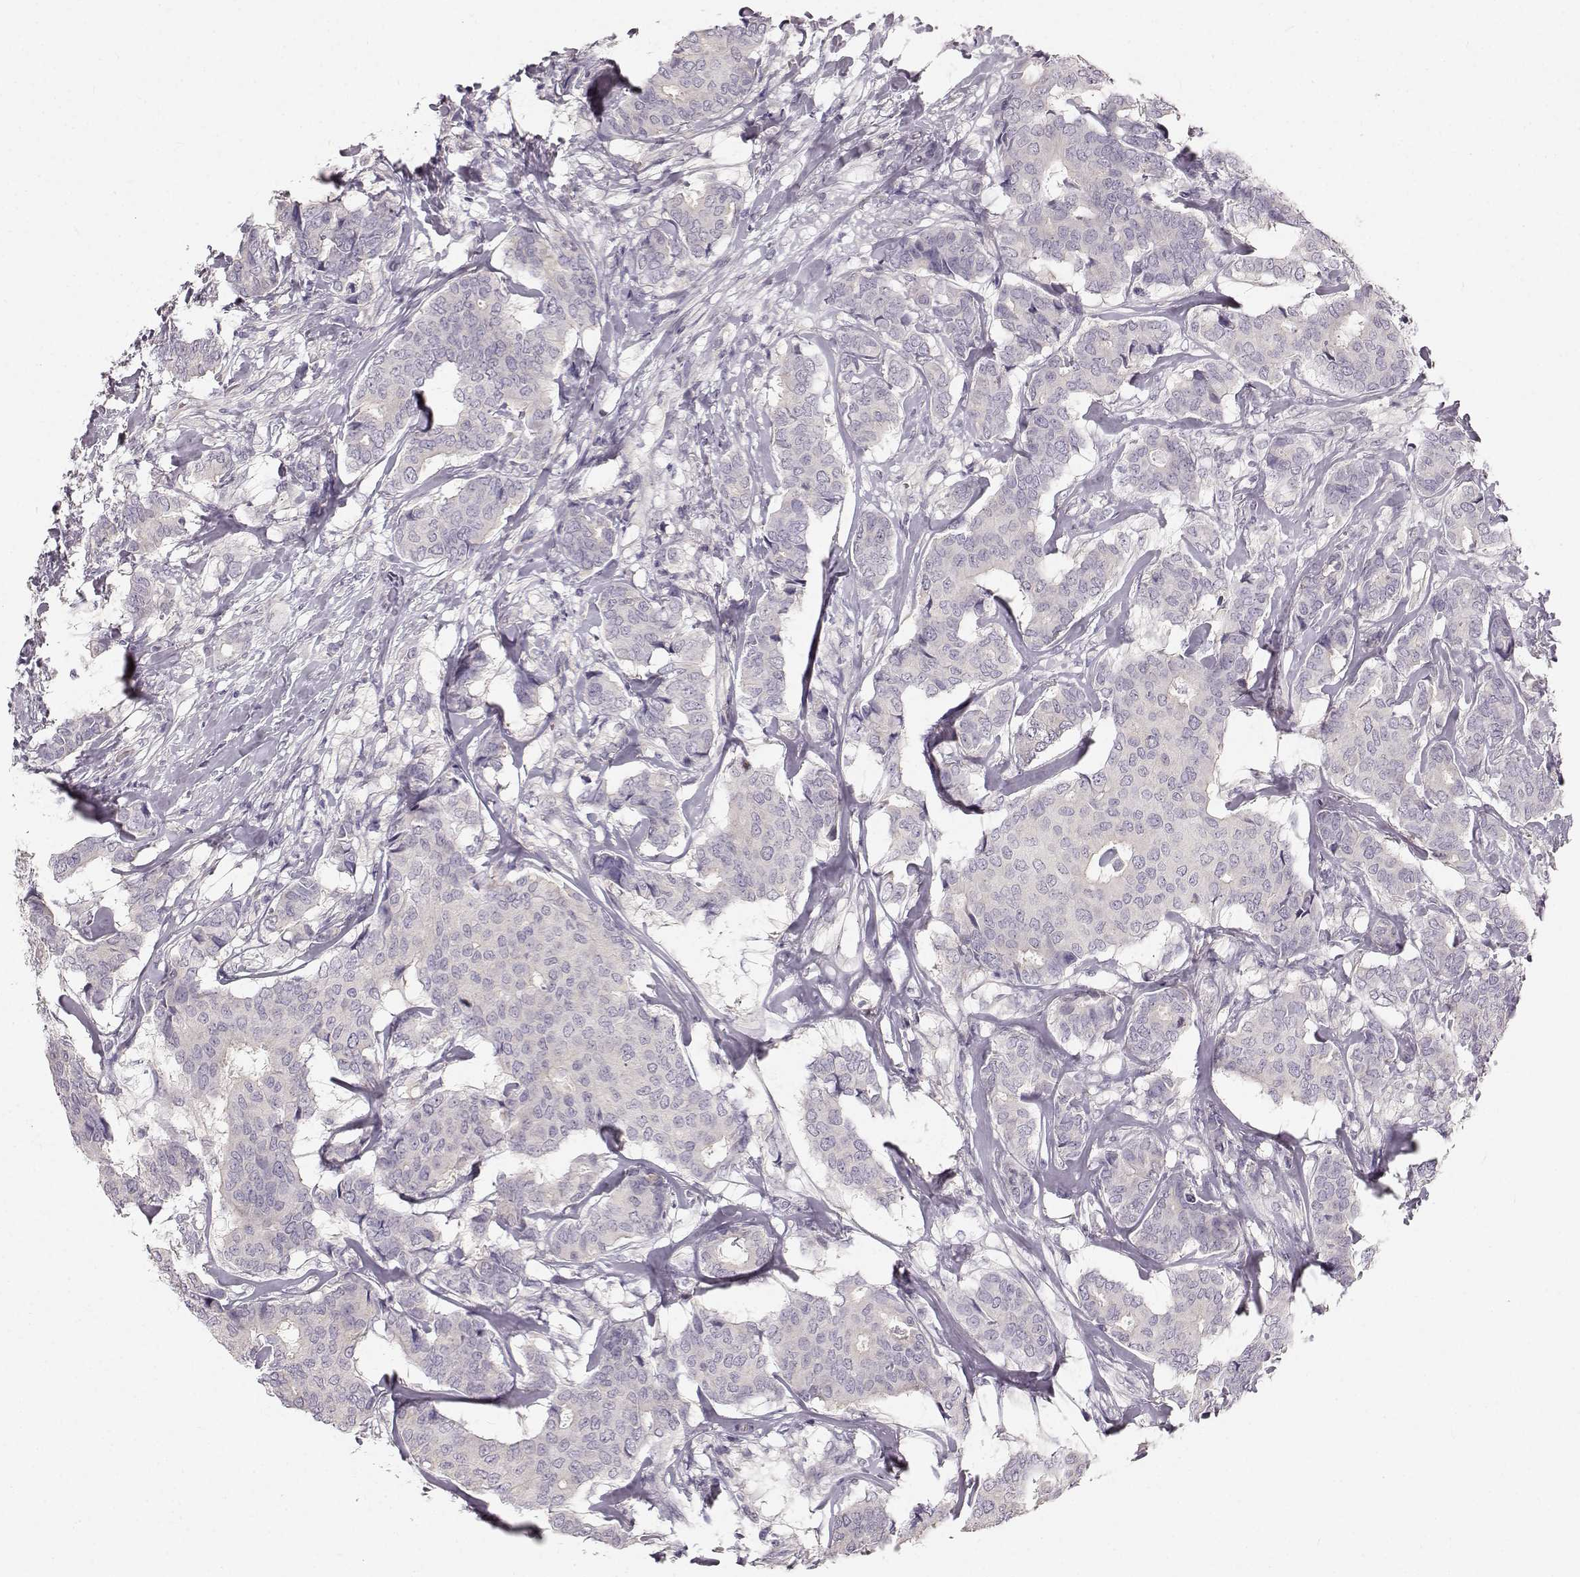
{"staining": {"intensity": "negative", "quantity": "none", "location": "none"}, "tissue": "breast cancer", "cell_type": "Tumor cells", "image_type": "cancer", "snomed": [{"axis": "morphology", "description": "Duct carcinoma"}, {"axis": "topography", "description": "Breast"}], "caption": "Immunohistochemistry histopathology image of breast cancer stained for a protein (brown), which demonstrates no positivity in tumor cells.", "gene": "OIP5", "patient": {"sex": "female", "age": 75}}